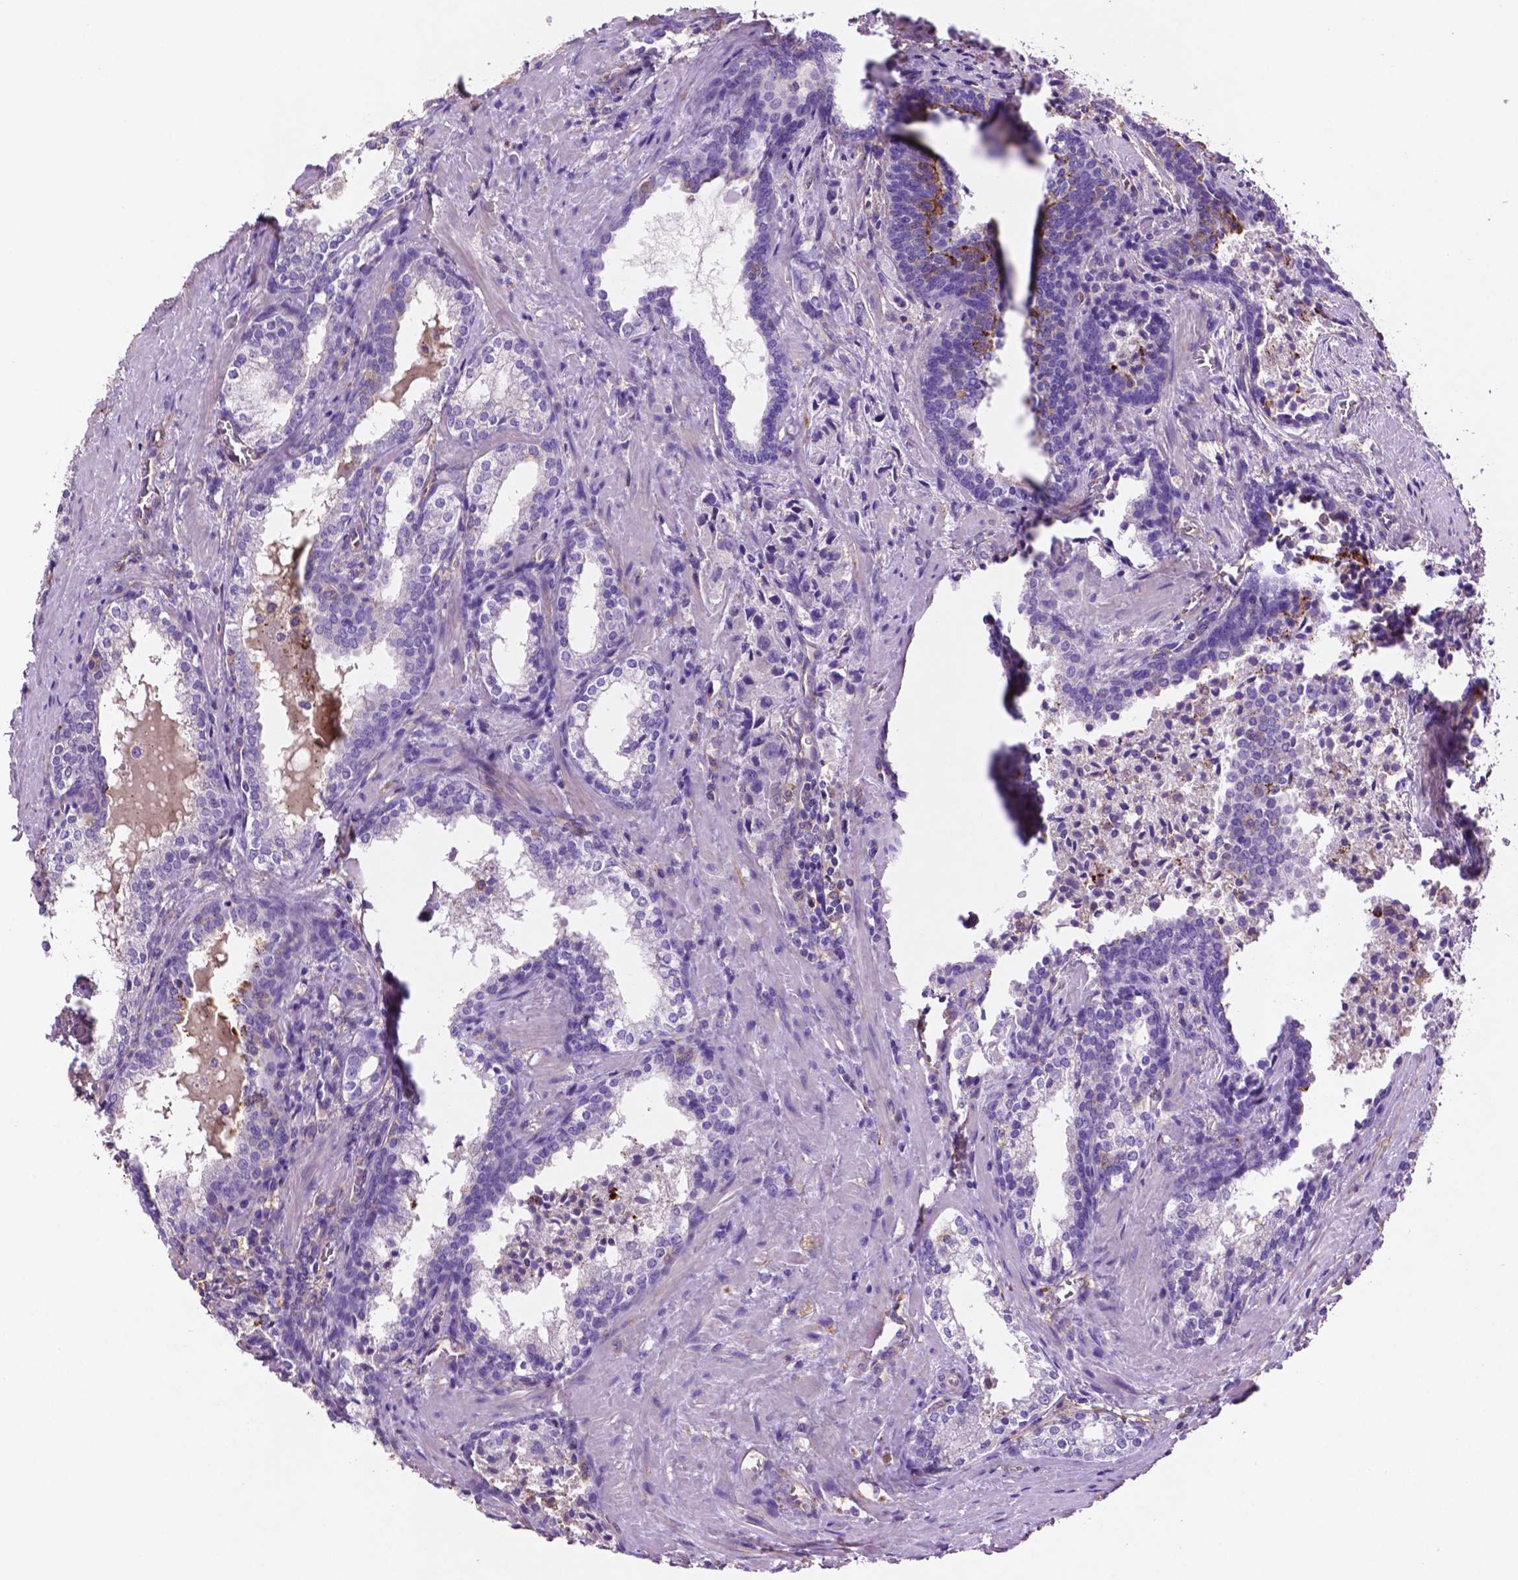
{"staining": {"intensity": "negative", "quantity": "none", "location": "none"}, "tissue": "prostate cancer", "cell_type": "Tumor cells", "image_type": "cancer", "snomed": [{"axis": "morphology", "description": "Adenocarcinoma, NOS"}, {"axis": "topography", "description": "Prostate and seminal vesicle, NOS"}], "caption": "This photomicrograph is of adenocarcinoma (prostate) stained with IHC to label a protein in brown with the nuclei are counter-stained blue. There is no staining in tumor cells.", "gene": "GDPD5", "patient": {"sex": "male", "age": 63}}